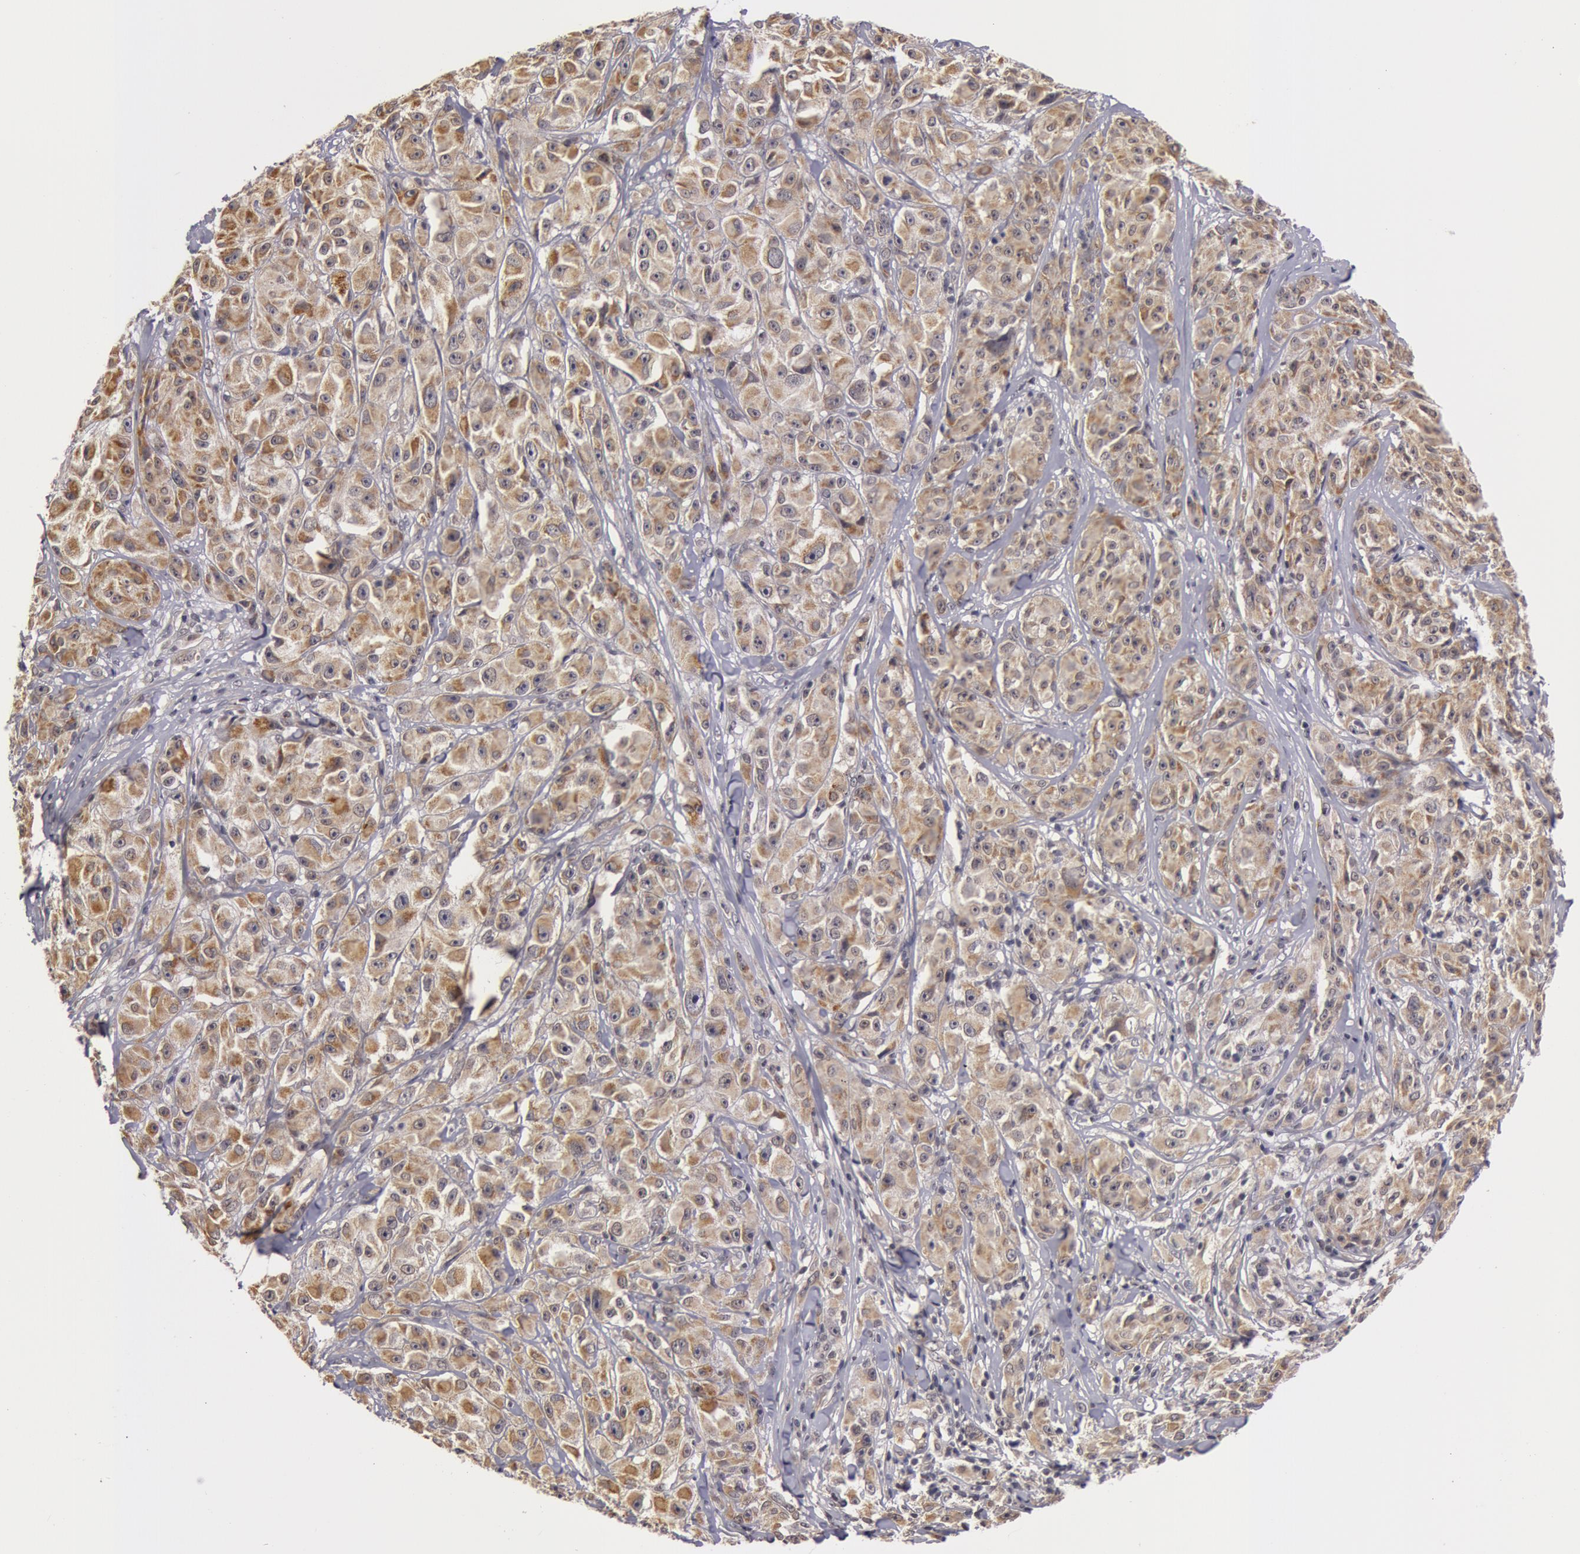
{"staining": {"intensity": "weak", "quantity": ">75%", "location": "cytoplasmic/membranous"}, "tissue": "melanoma", "cell_type": "Tumor cells", "image_type": "cancer", "snomed": [{"axis": "morphology", "description": "Malignant melanoma, NOS"}, {"axis": "topography", "description": "Skin"}], "caption": "This is an image of immunohistochemistry staining of malignant melanoma, which shows weak positivity in the cytoplasmic/membranous of tumor cells.", "gene": "SYTL4", "patient": {"sex": "male", "age": 56}}